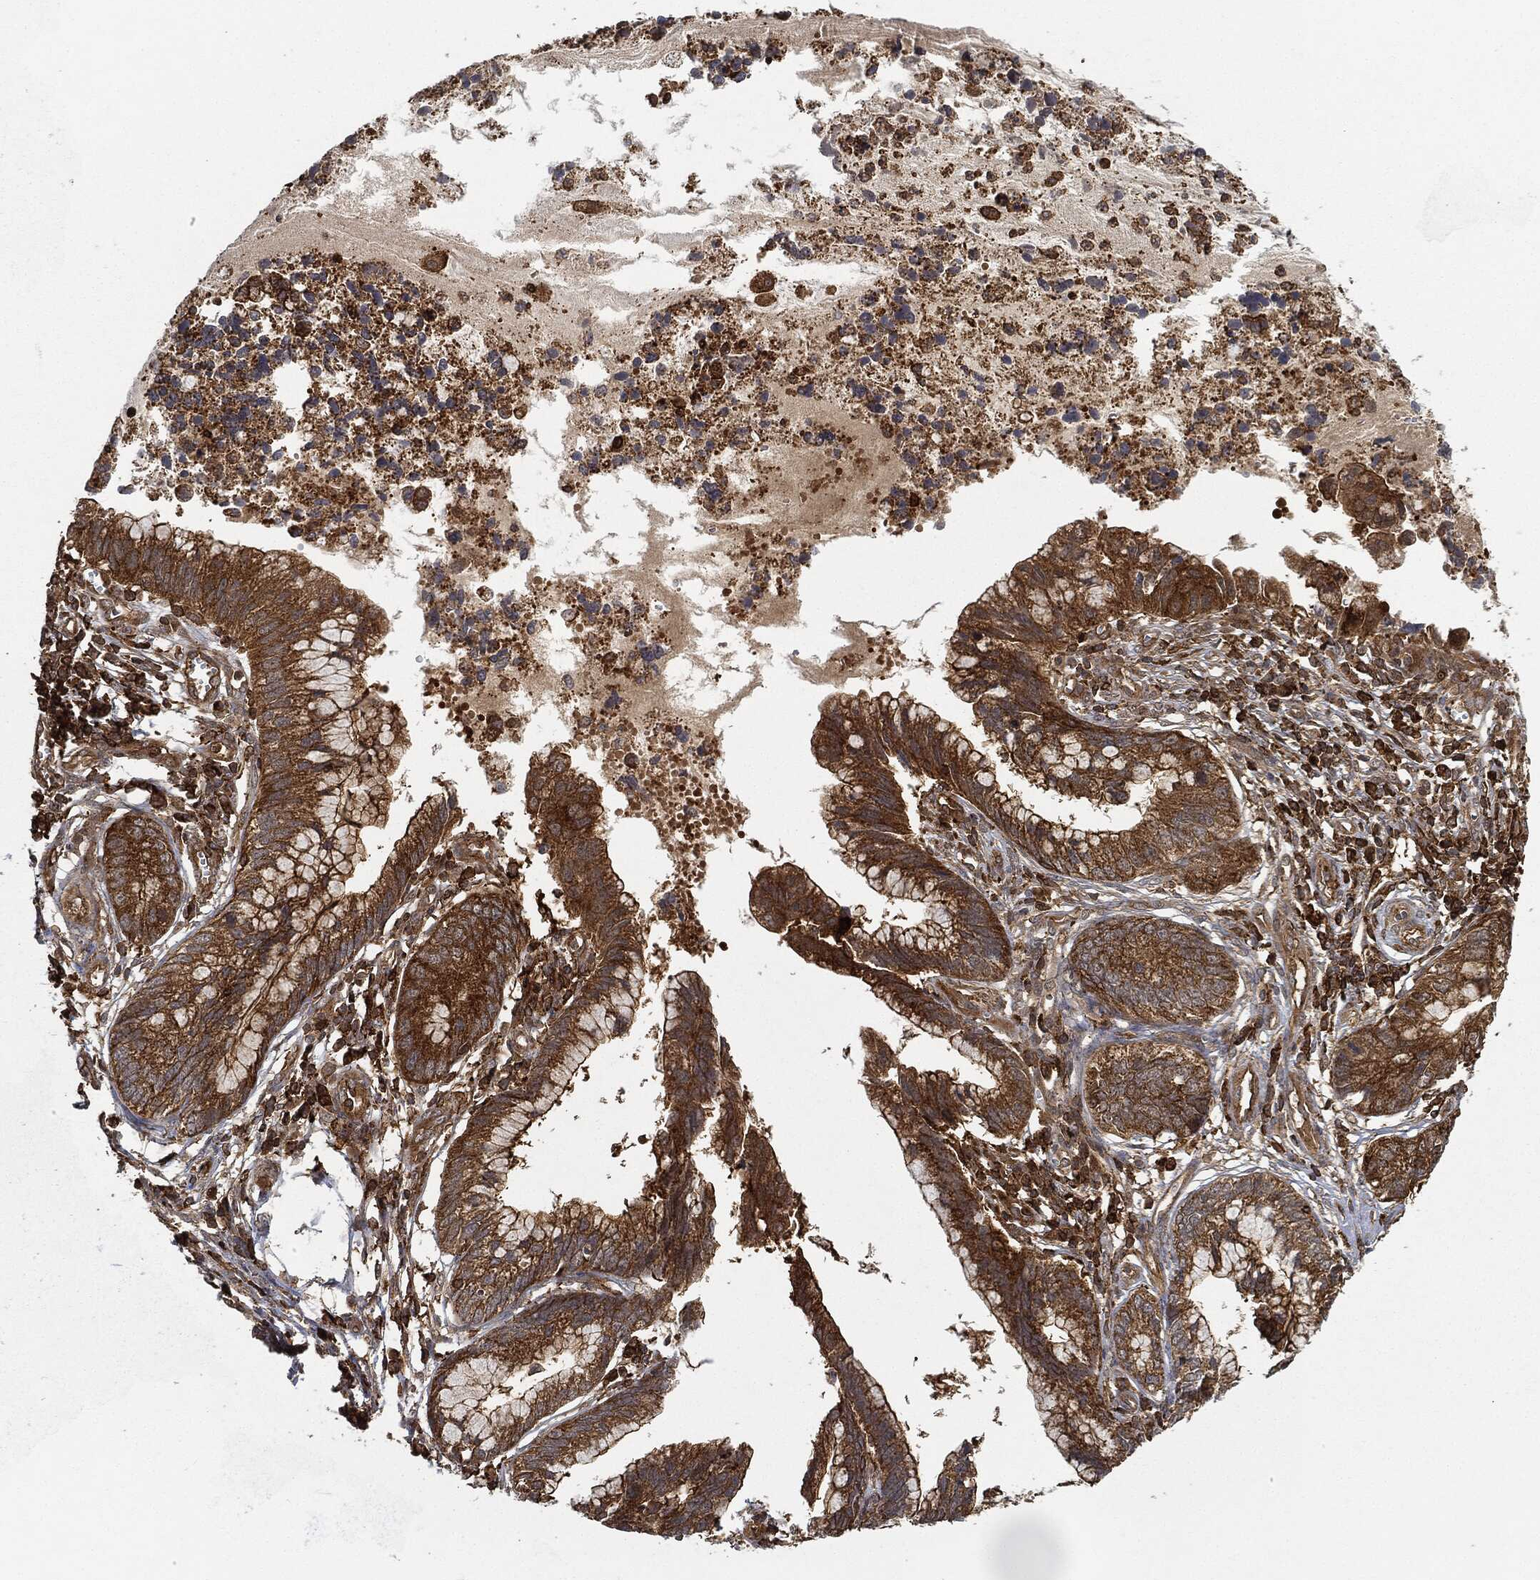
{"staining": {"intensity": "strong", "quantity": "25%-75%", "location": "cytoplasmic/membranous"}, "tissue": "cervical cancer", "cell_type": "Tumor cells", "image_type": "cancer", "snomed": [{"axis": "morphology", "description": "Adenocarcinoma, NOS"}, {"axis": "topography", "description": "Cervix"}], "caption": "Tumor cells reveal strong cytoplasmic/membranous positivity in about 25%-75% of cells in cervical cancer (adenocarcinoma).", "gene": "TPT1", "patient": {"sex": "female", "age": 44}}